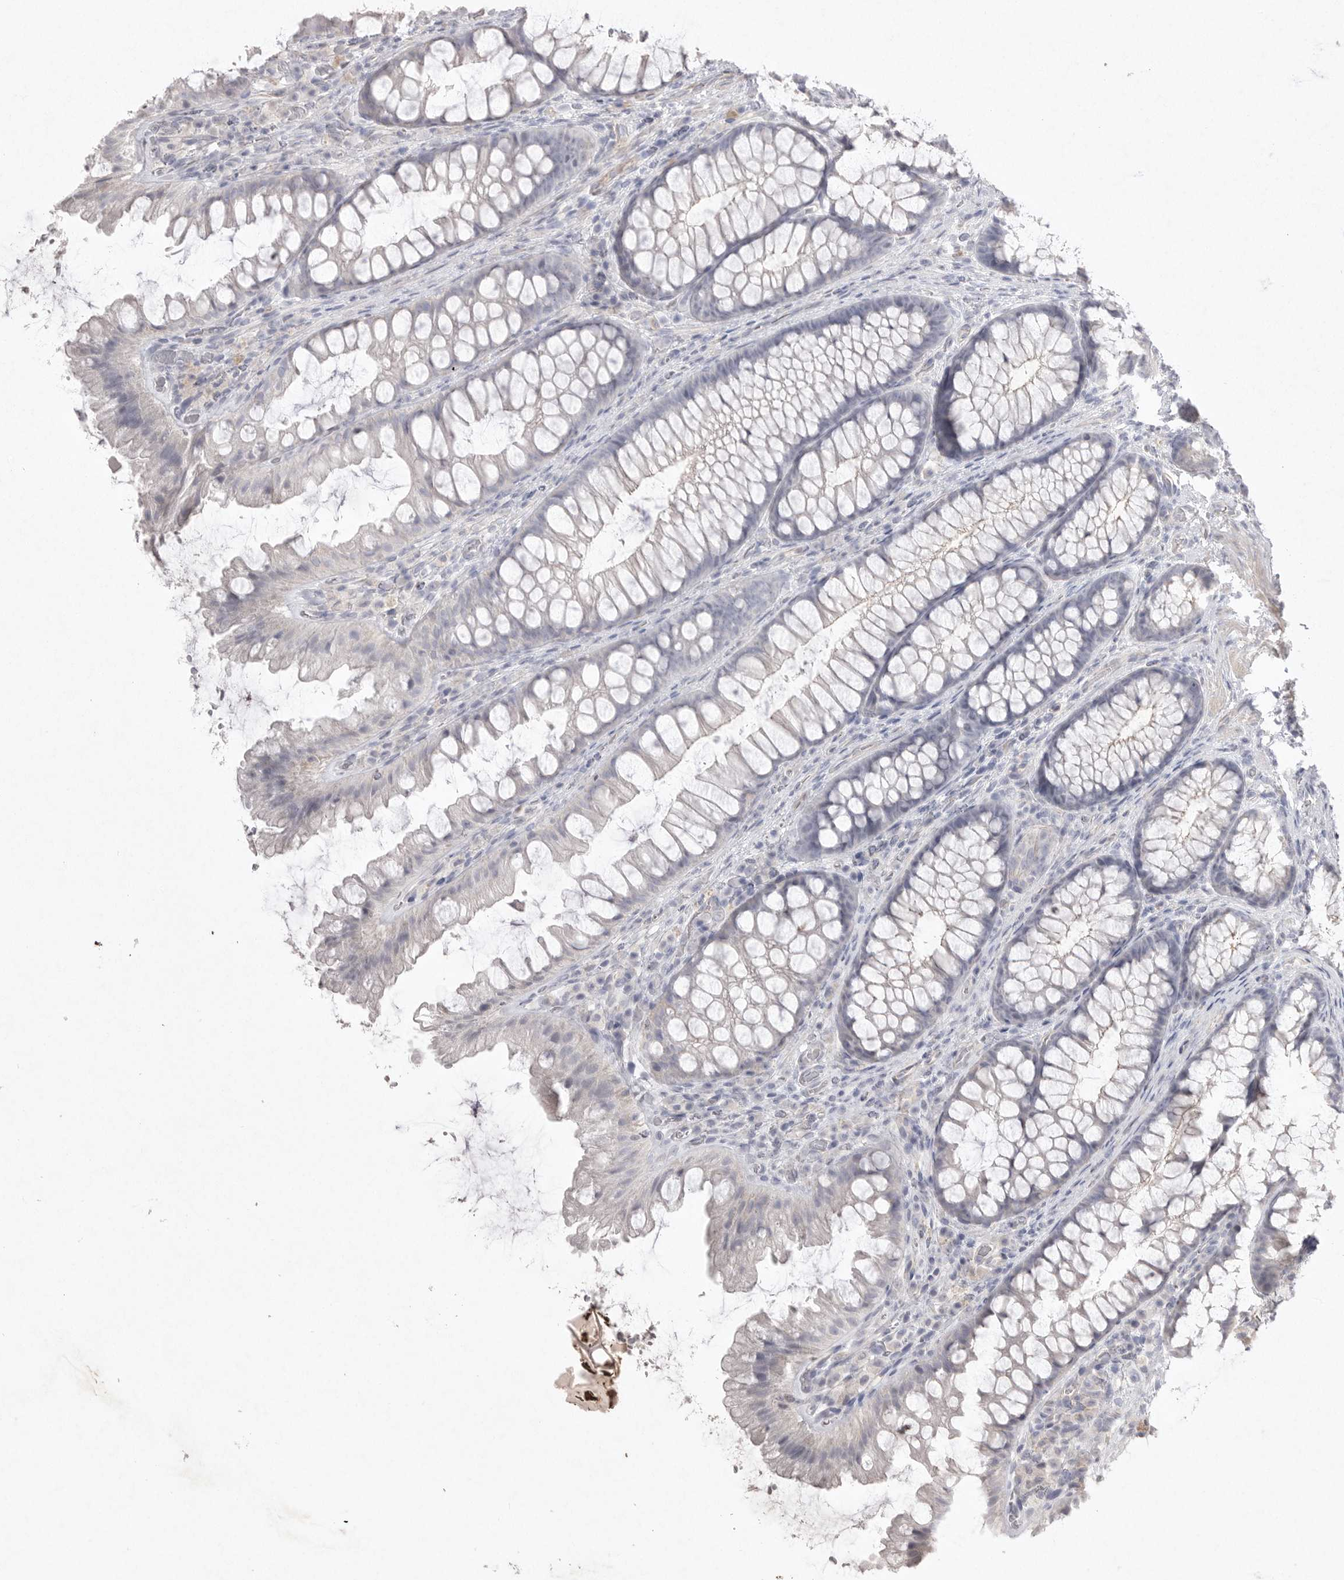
{"staining": {"intensity": "negative", "quantity": "none", "location": "none"}, "tissue": "colon", "cell_type": "Endothelial cells", "image_type": "normal", "snomed": [{"axis": "morphology", "description": "Normal tissue, NOS"}, {"axis": "topography", "description": "Colon"}], "caption": "Immunohistochemistry histopathology image of benign colon stained for a protein (brown), which shows no positivity in endothelial cells.", "gene": "VANGL2", "patient": {"sex": "female", "age": 62}}